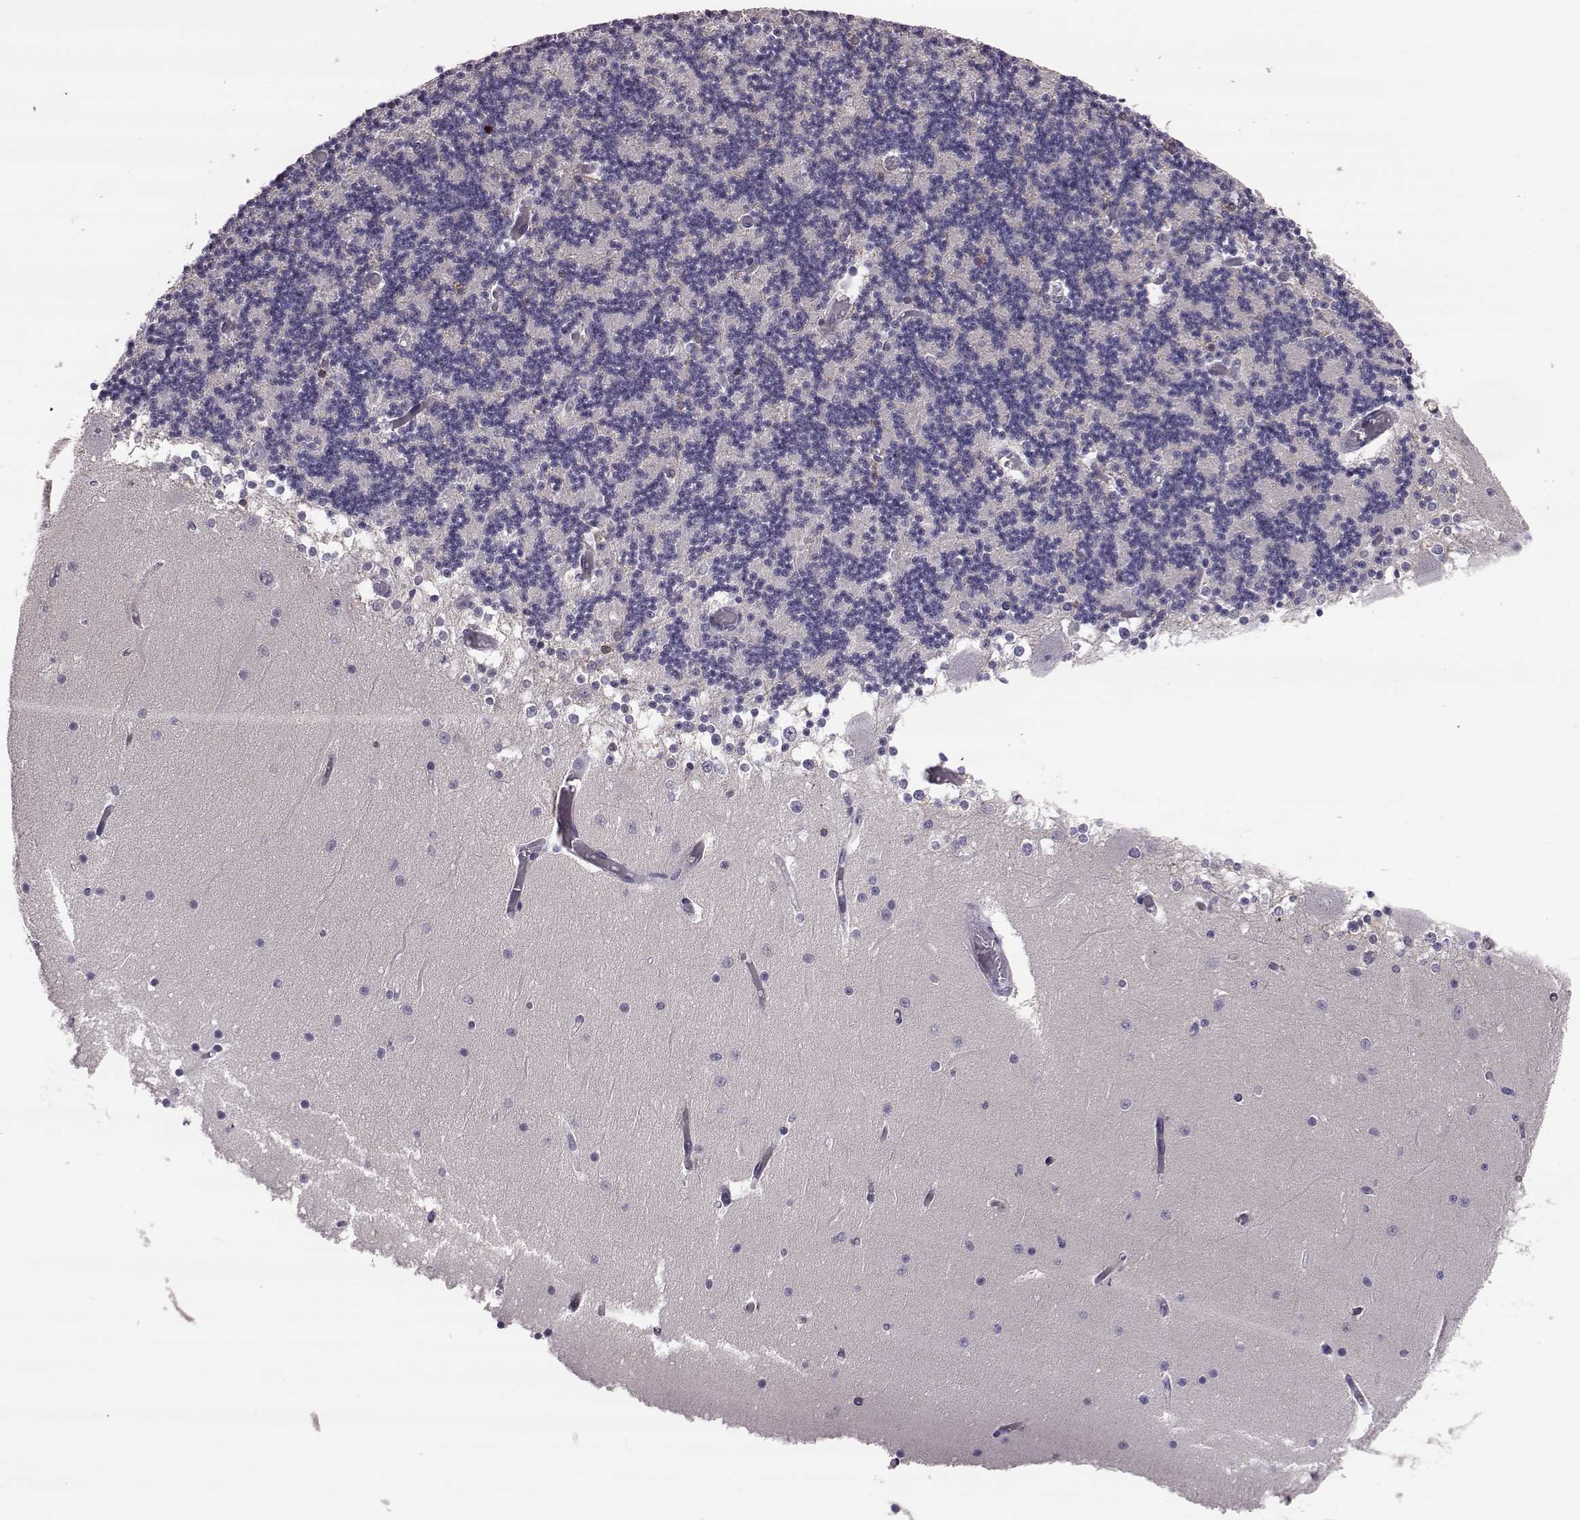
{"staining": {"intensity": "negative", "quantity": "none", "location": "none"}, "tissue": "cerebellum", "cell_type": "Cells in granular layer", "image_type": "normal", "snomed": [{"axis": "morphology", "description": "Normal tissue, NOS"}, {"axis": "topography", "description": "Cerebellum"}], "caption": "IHC image of unremarkable human cerebellum stained for a protein (brown), which demonstrates no positivity in cells in granular layer.", "gene": "ADGRG5", "patient": {"sex": "female", "age": 28}}